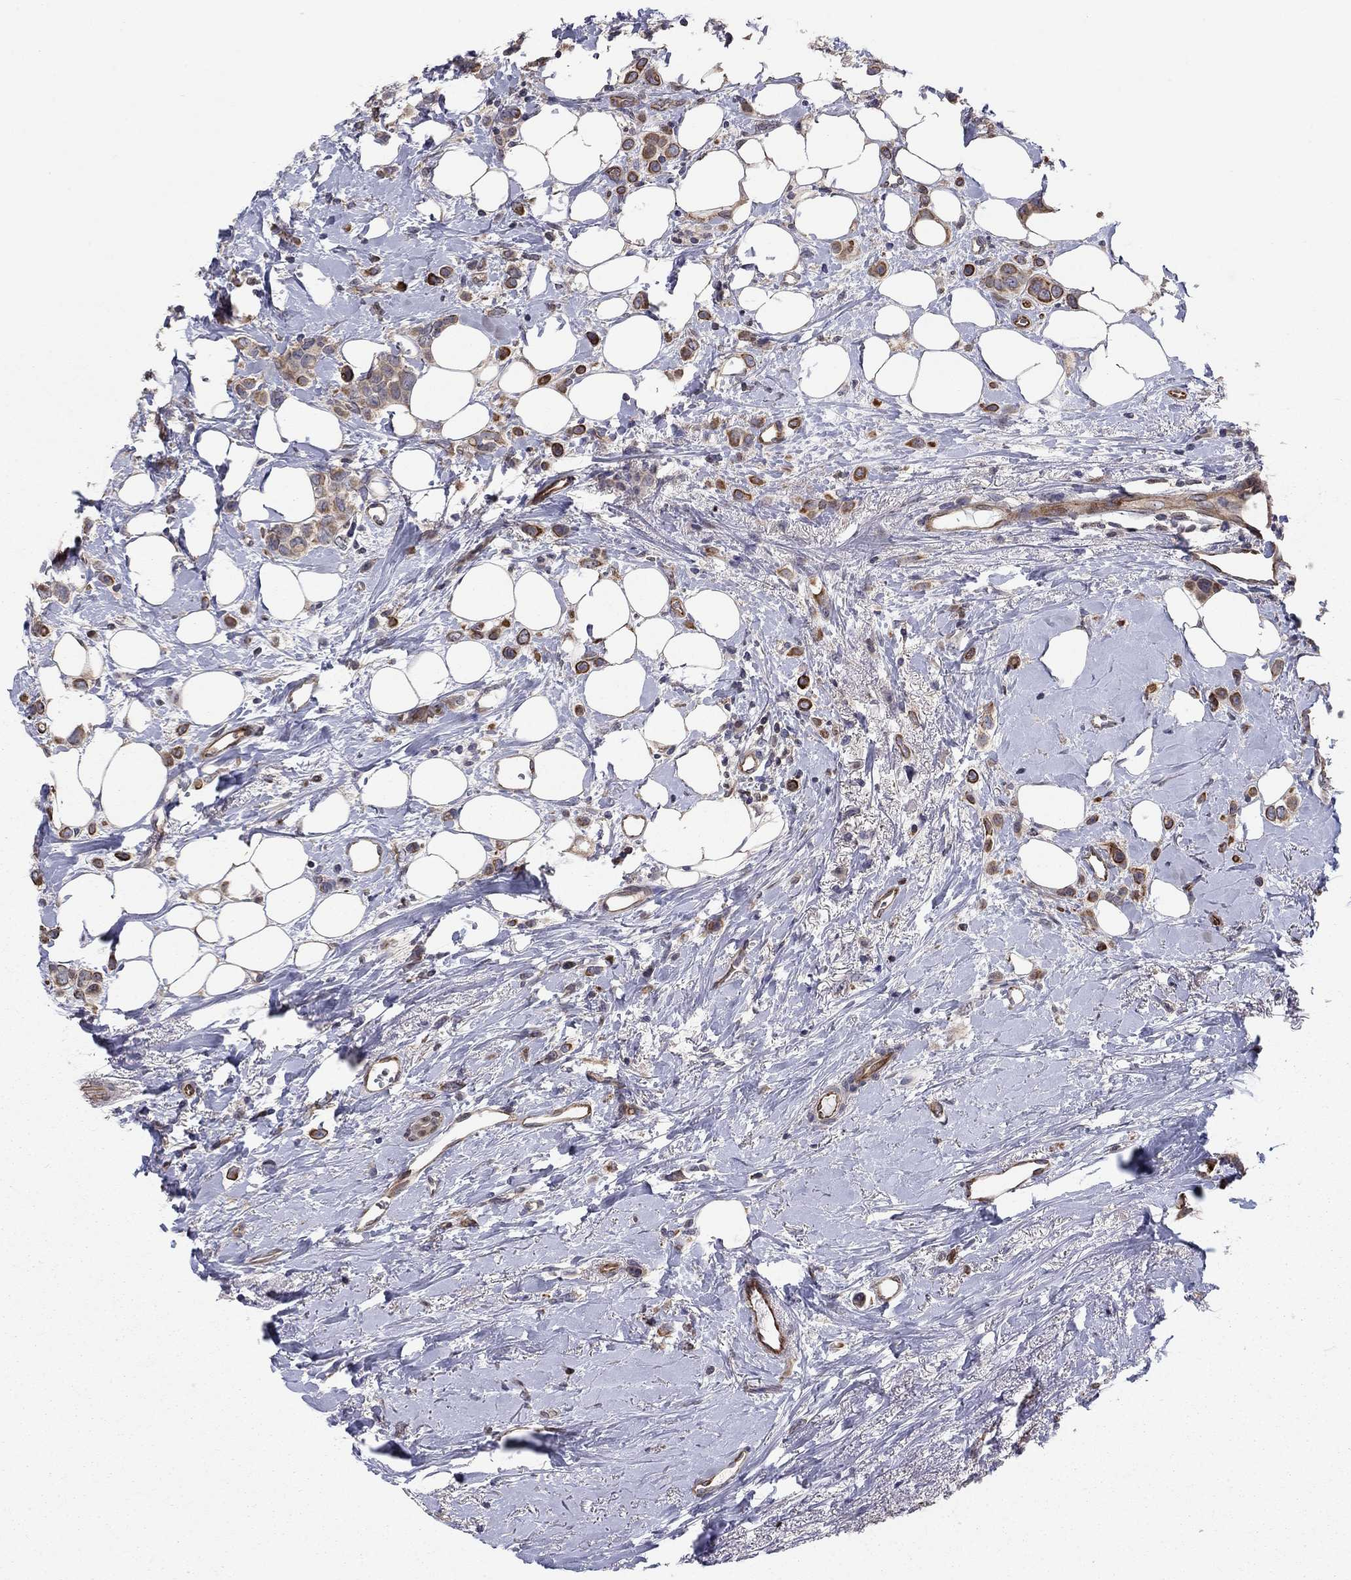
{"staining": {"intensity": "strong", "quantity": "25%-75%", "location": "cytoplasmic/membranous"}, "tissue": "breast cancer", "cell_type": "Tumor cells", "image_type": "cancer", "snomed": [{"axis": "morphology", "description": "Lobular carcinoma"}, {"axis": "topography", "description": "Breast"}], "caption": "There is high levels of strong cytoplasmic/membranous staining in tumor cells of breast cancer, as demonstrated by immunohistochemical staining (brown color).", "gene": "BCL11A", "patient": {"sex": "female", "age": 66}}